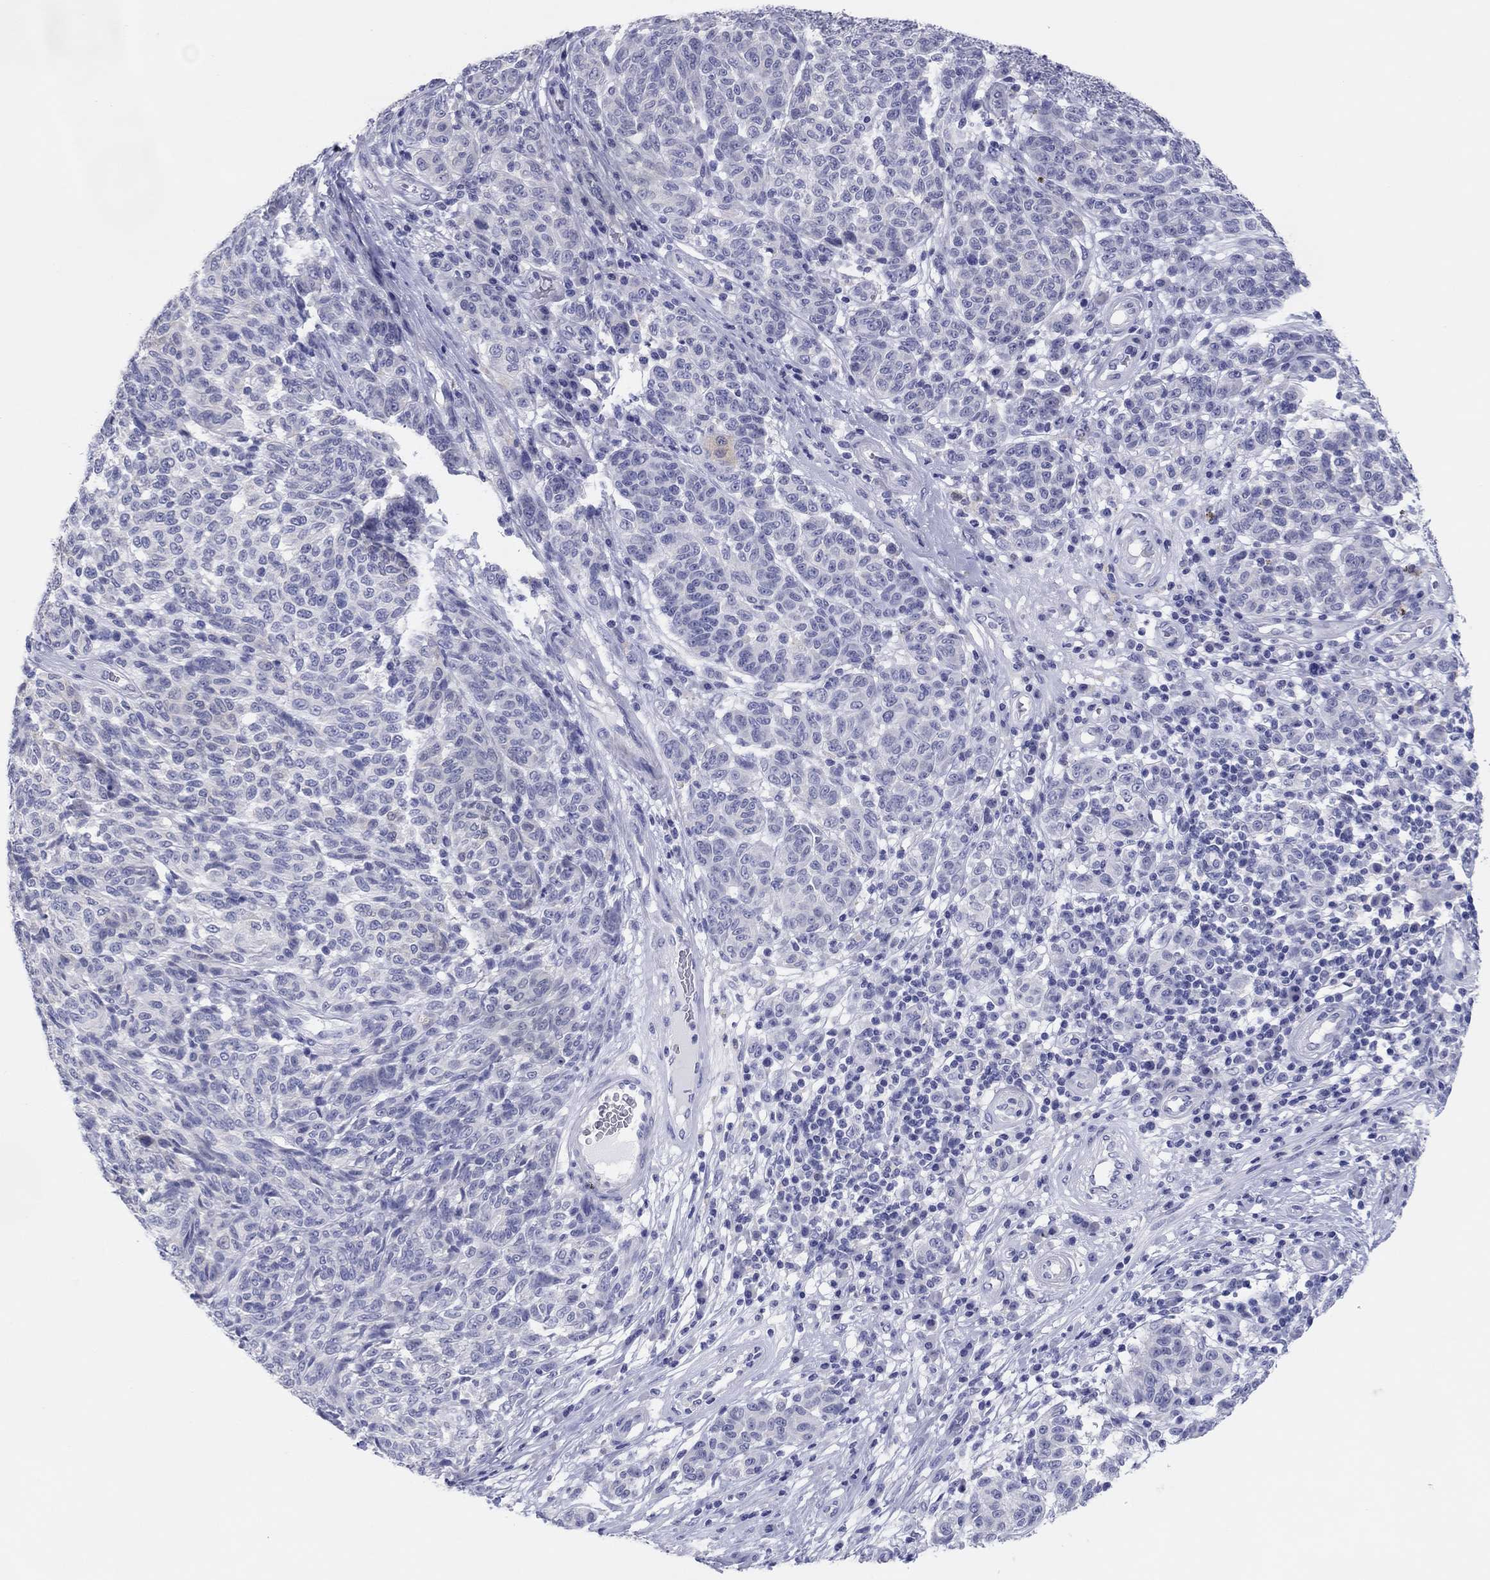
{"staining": {"intensity": "negative", "quantity": "none", "location": "none"}, "tissue": "melanoma", "cell_type": "Tumor cells", "image_type": "cancer", "snomed": [{"axis": "morphology", "description": "Malignant melanoma, NOS"}, {"axis": "topography", "description": "Skin"}], "caption": "Tumor cells show no significant protein staining in melanoma.", "gene": "ERICH3", "patient": {"sex": "male", "age": 59}}